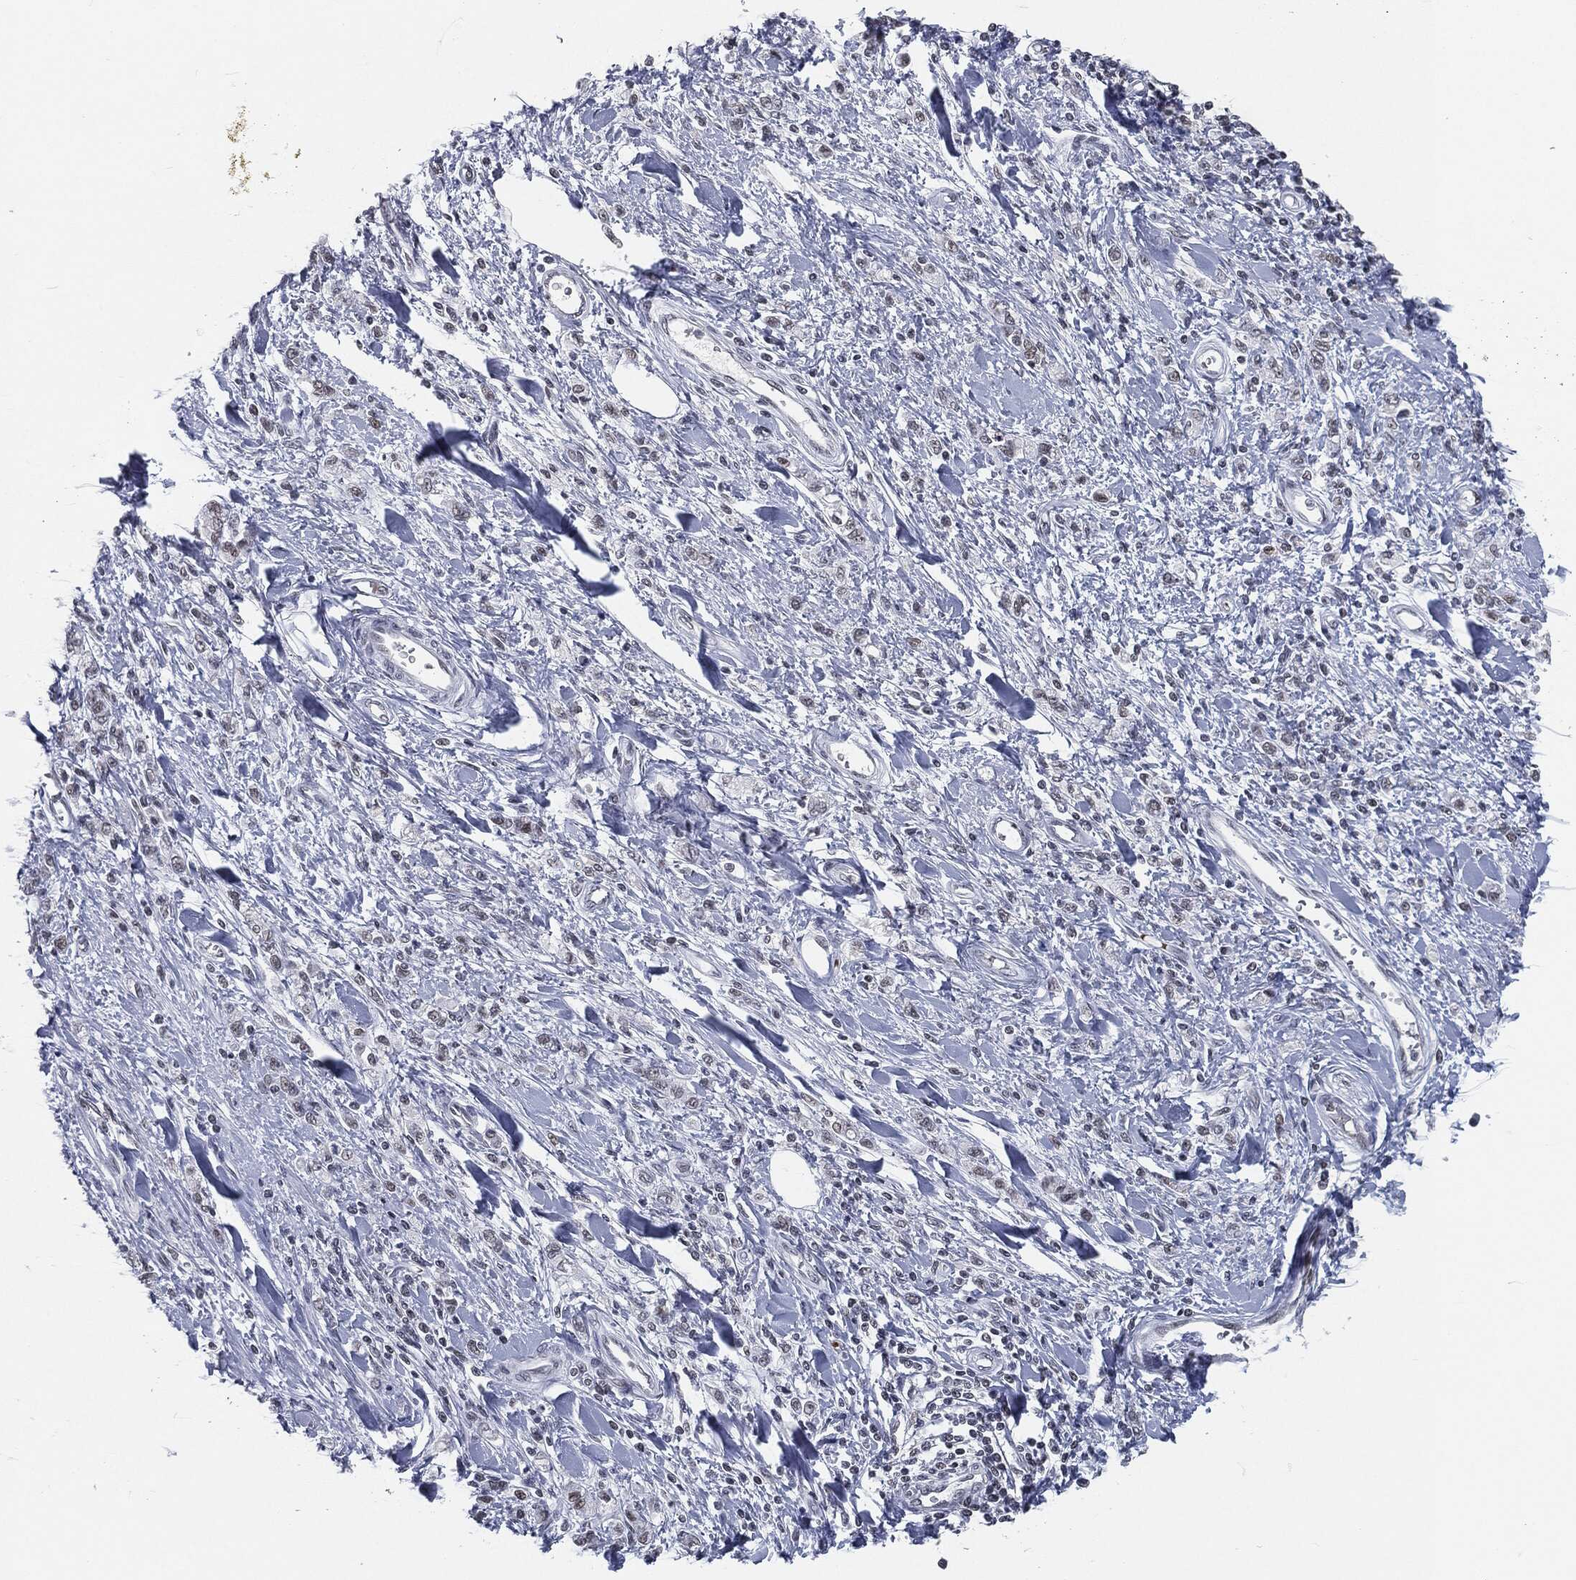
{"staining": {"intensity": "negative", "quantity": "none", "location": "none"}, "tissue": "stomach cancer", "cell_type": "Tumor cells", "image_type": "cancer", "snomed": [{"axis": "morphology", "description": "Adenocarcinoma, NOS"}, {"axis": "topography", "description": "Stomach"}], "caption": "DAB (3,3'-diaminobenzidine) immunohistochemical staining of adenocarcinoma (stomach) displays no significant expression in tumor cells.", "gene": "ANXA1", "patient": {"sex": "male", "age": 77}}